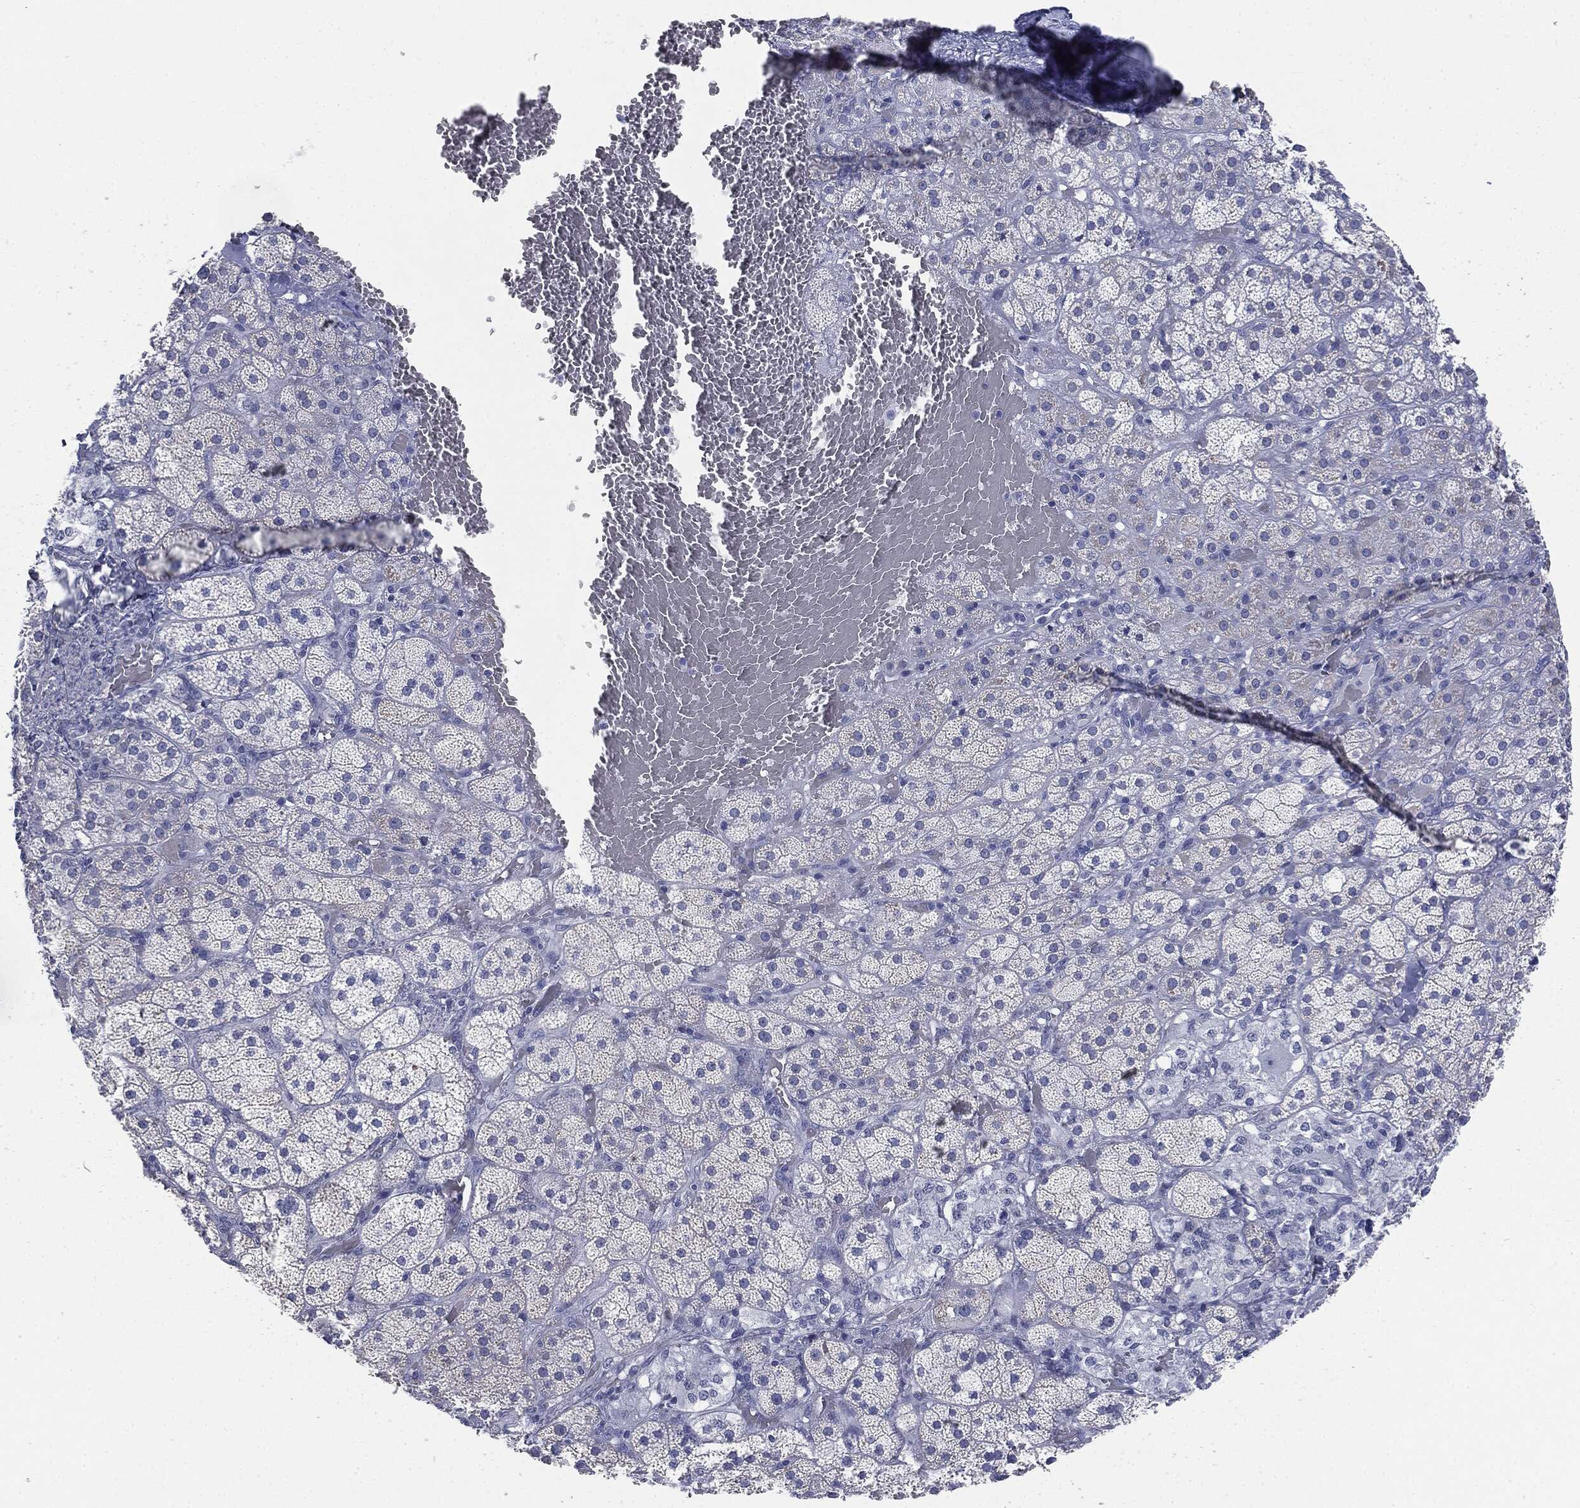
{"staining": {"intensity": "negative", "quantity": "none", "location": "none"}, "tissue": "adrenal gland", "cell_type": "Glandular cells", "image_type": "normal", "snomed": [{"axis": "morphology", "description": "Normal tissue, NOS"}, {"axis": "topography", "description": "Adrenal gland"}], "caption": "Glandular cells are negative for protein expression in normal human adrenal gland. The staining is performed using DAB brown chromogen with nuclei counter-stained in using hematoxylin.", "gene": "ATP2A1", "patient": {"sex": "male", "age": 57}}